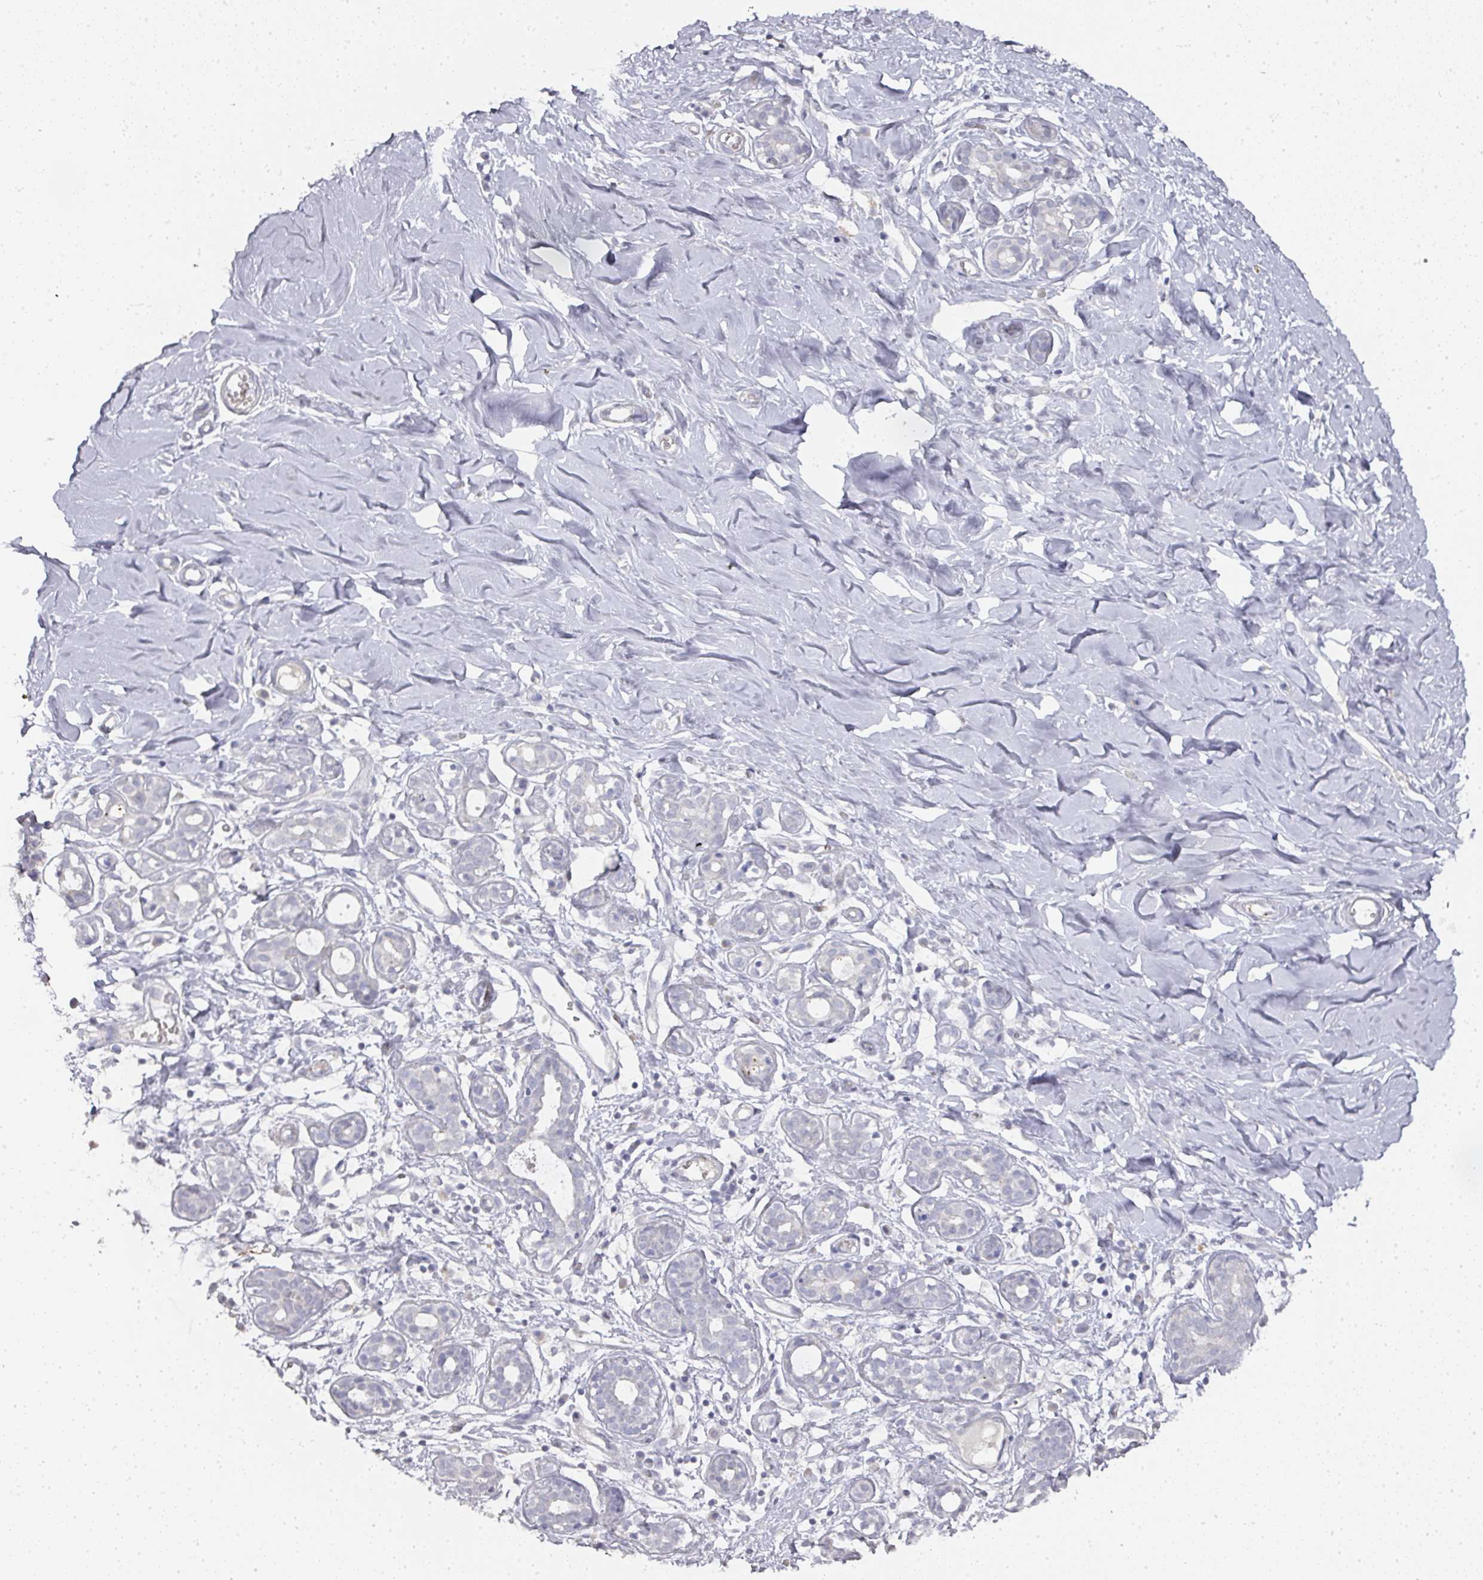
{"staining": {"intensity": "negative", "quantity": "none", "location": "none"}, "tissue": "breast", "cell_type": "Adipocytes", "image_type": "normal", "snomed": [{"axis": "morphology", "description": "Normal tissue, NOS"}, {"axis": "topography", "description": "Breast"}], "caption": "Adipocytes are negative for protein expression in normal human breast. (DAB (3,3'-diaminobenzidine) immunohistochemistry (IHC) visualized using brightfield microscopy, high magnification).", "gene": "CAMP", "patient": {"sex": "female", "age": 27}}